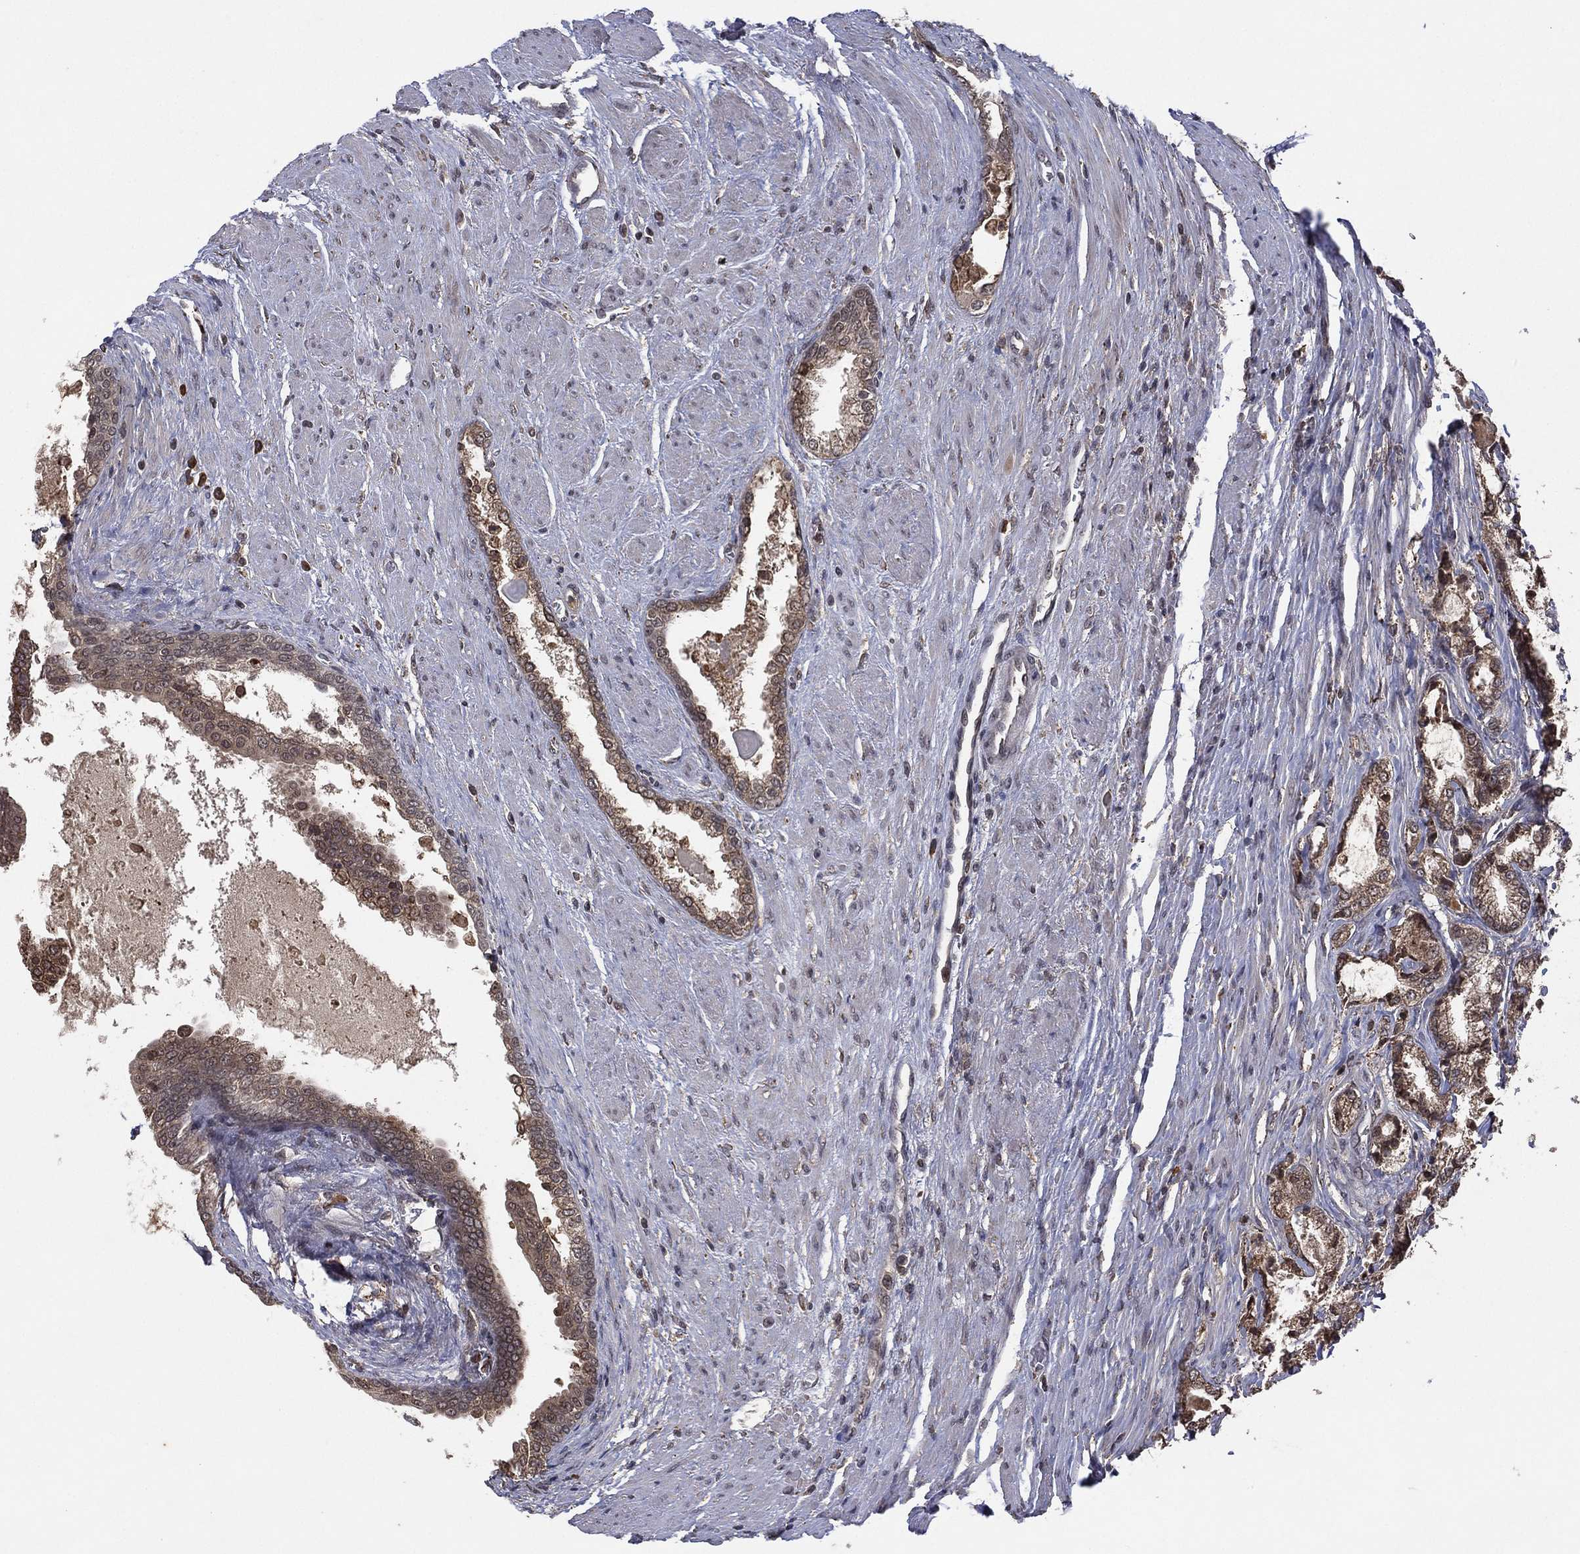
{"staining": {"intensity": "weak", "quantity": "<25%", "location": "cytoplasmic/membranous"}, "tissue": "prostate cancer", "cell_type": "Tumor cells", "image_type": "cancer", "snomed": [{"axis": "morphology", "description": "Adenocarcinoma, NOS"}, {"axis": "topography", "description": "Prostate and seminal vesicle, NOS"}, {"axis": "topography", "description": "Prostate"}], "caption": "Human prostate cancer (adenocarcinoma) stained for a protein using immunohistochemistry (IHC) demonstrates no positivity in tumor cells.", "gene": "ATG4B", "patient": {"sex": "male", "age": 62}}